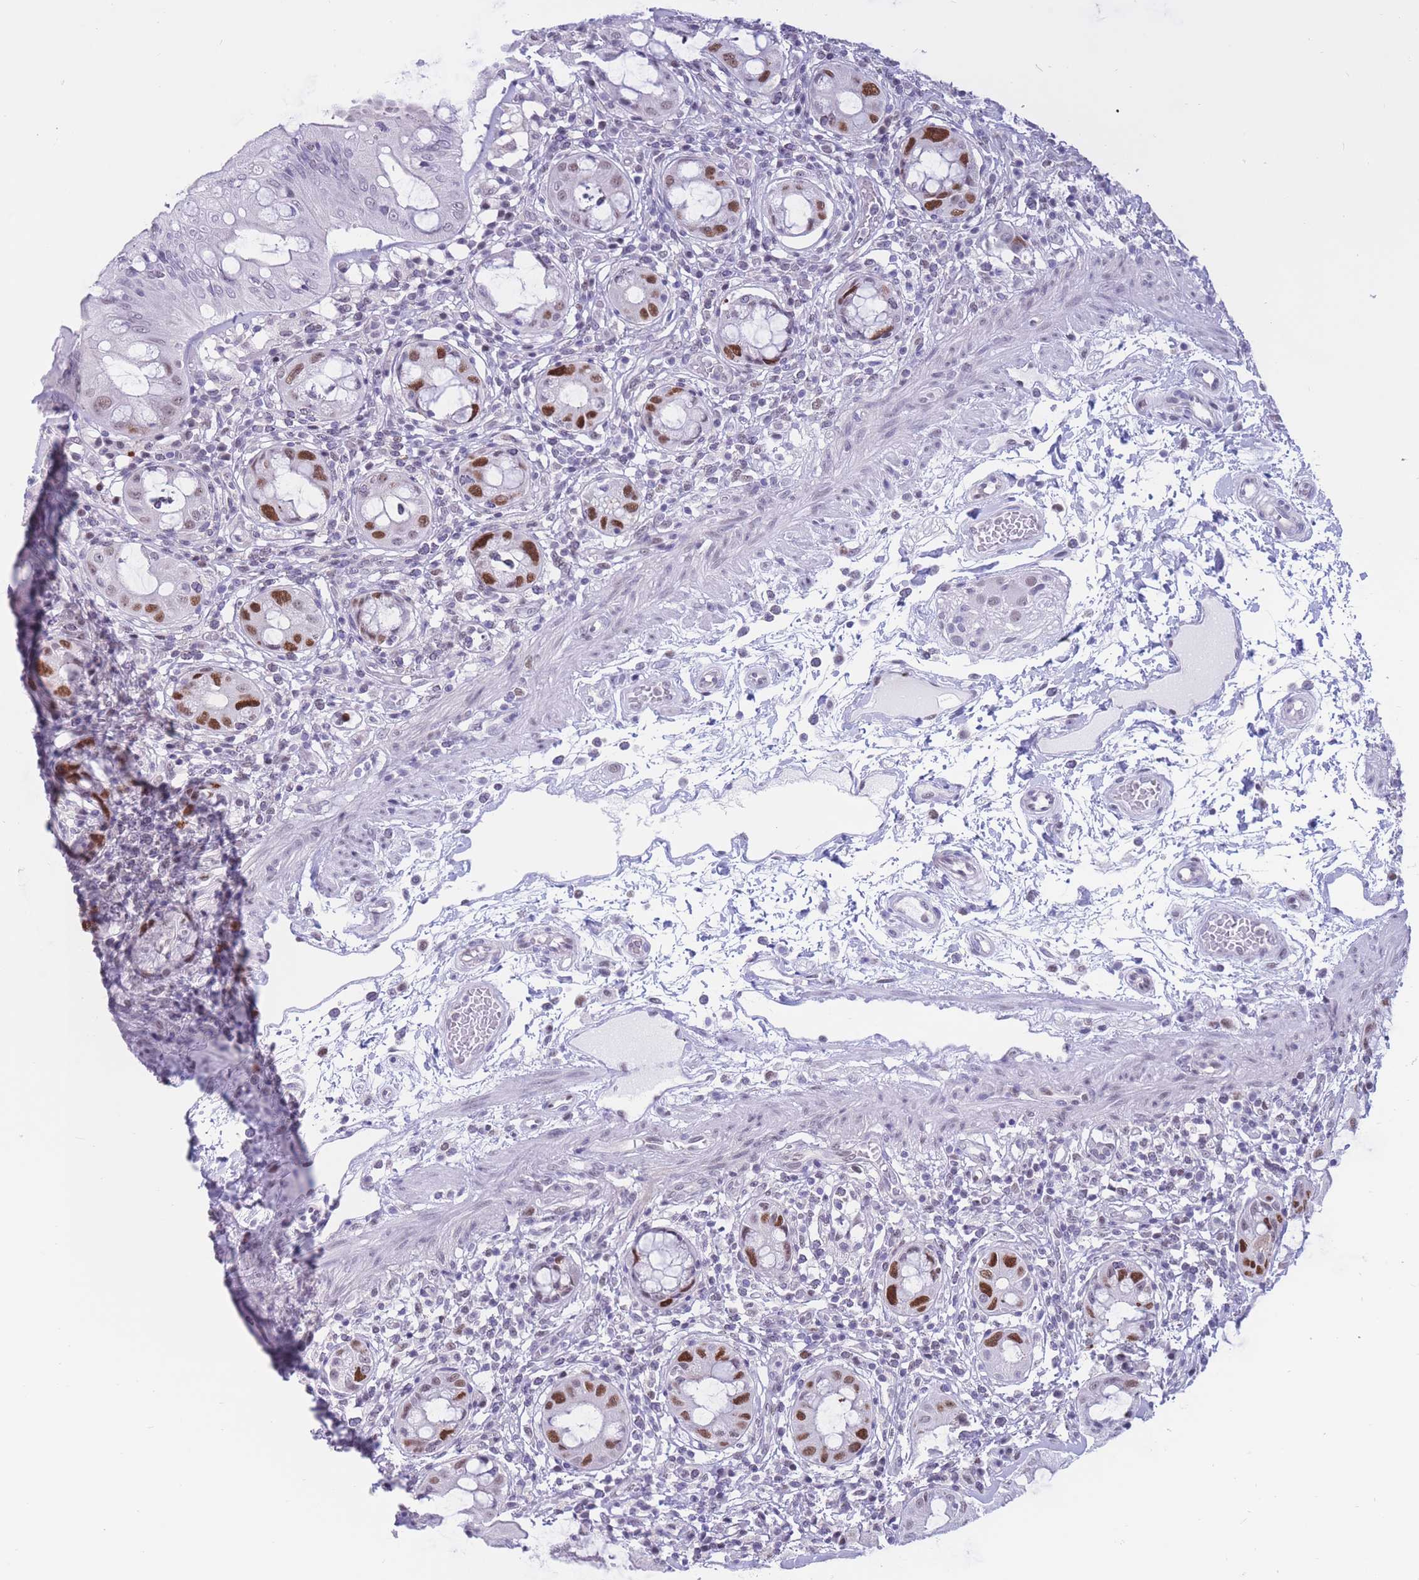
{"staining": {"intensity": "strong", "quantity": "25%-75%", "location": "nuclear"}, "tissue": "rectum", "cell_type": "Glandular cells", "image_type": "normal", "snomed": [{"axis": "morphology", "description": "Normal tissue, NOS"}, {"axis": "topography", "description": "Rectum"}], "caption": "Rectum stained with a brown dye shows strong nuclear positive staining in about 25%-75% of glandular cells.", "gene": "NASP", "patient": {"sex": "female", "age": 57}}